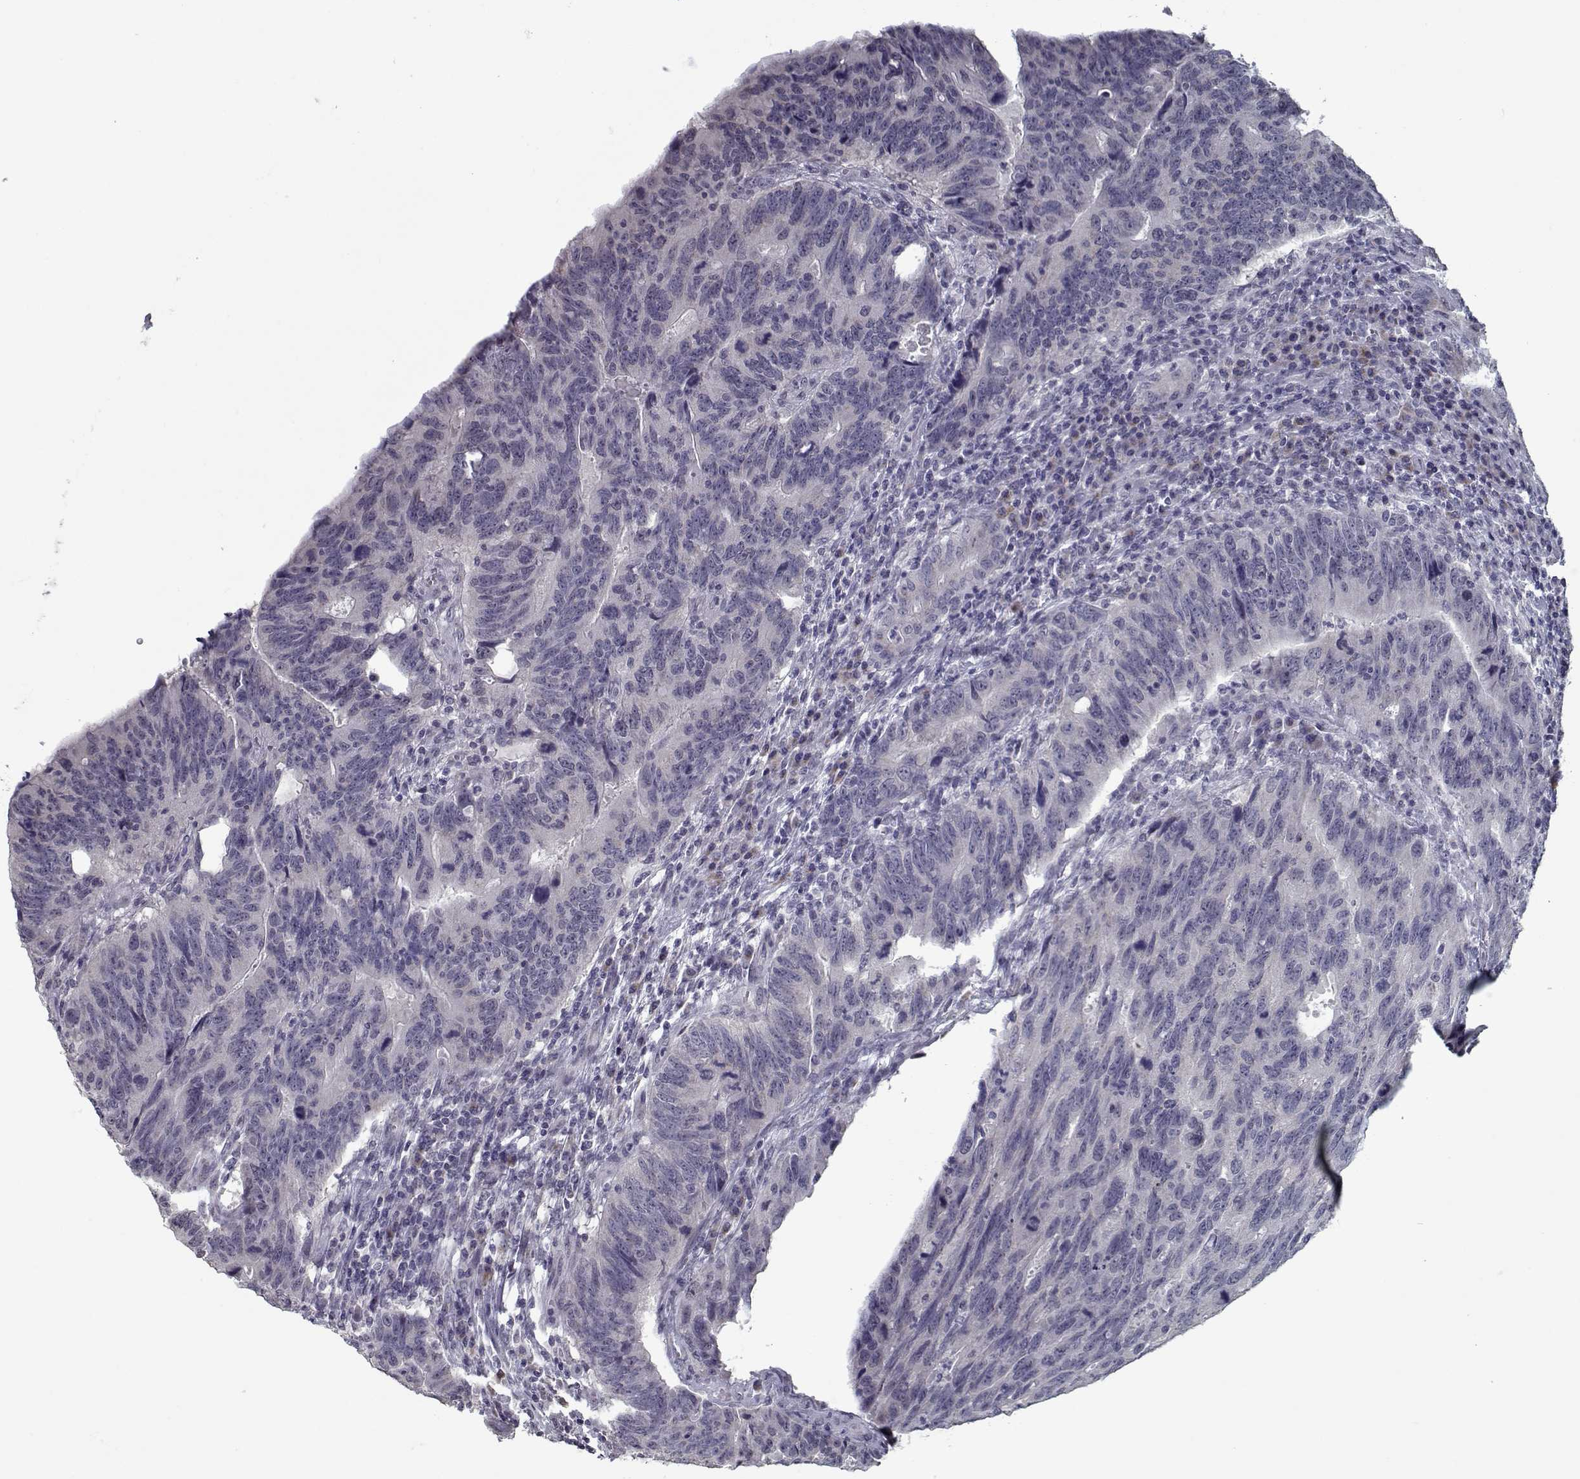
{"staining": {"intensity": "negative", "quantity": "none", "location": "none"}, "tissue": "colorectal cancer", "cell_type": "Tumor cells", "image_type": "cancer", "snomed": [{"axis": "morphology", "description": "Adenocarcinoma, NOS"}, {"axis": "topography", "description": "Colon"}], "caption": "Immunohistochemistry of colorectal cancer (adenocarcinoma) exhibits no expression in tumor cells. The staining is performed using DAB (3,3'-diaminobenzidine) brown chromogen with nuclei counter-stained in using hematoxylin.", "gene": "SEC16B", "patient": {"sex": "female", "age": 77}}